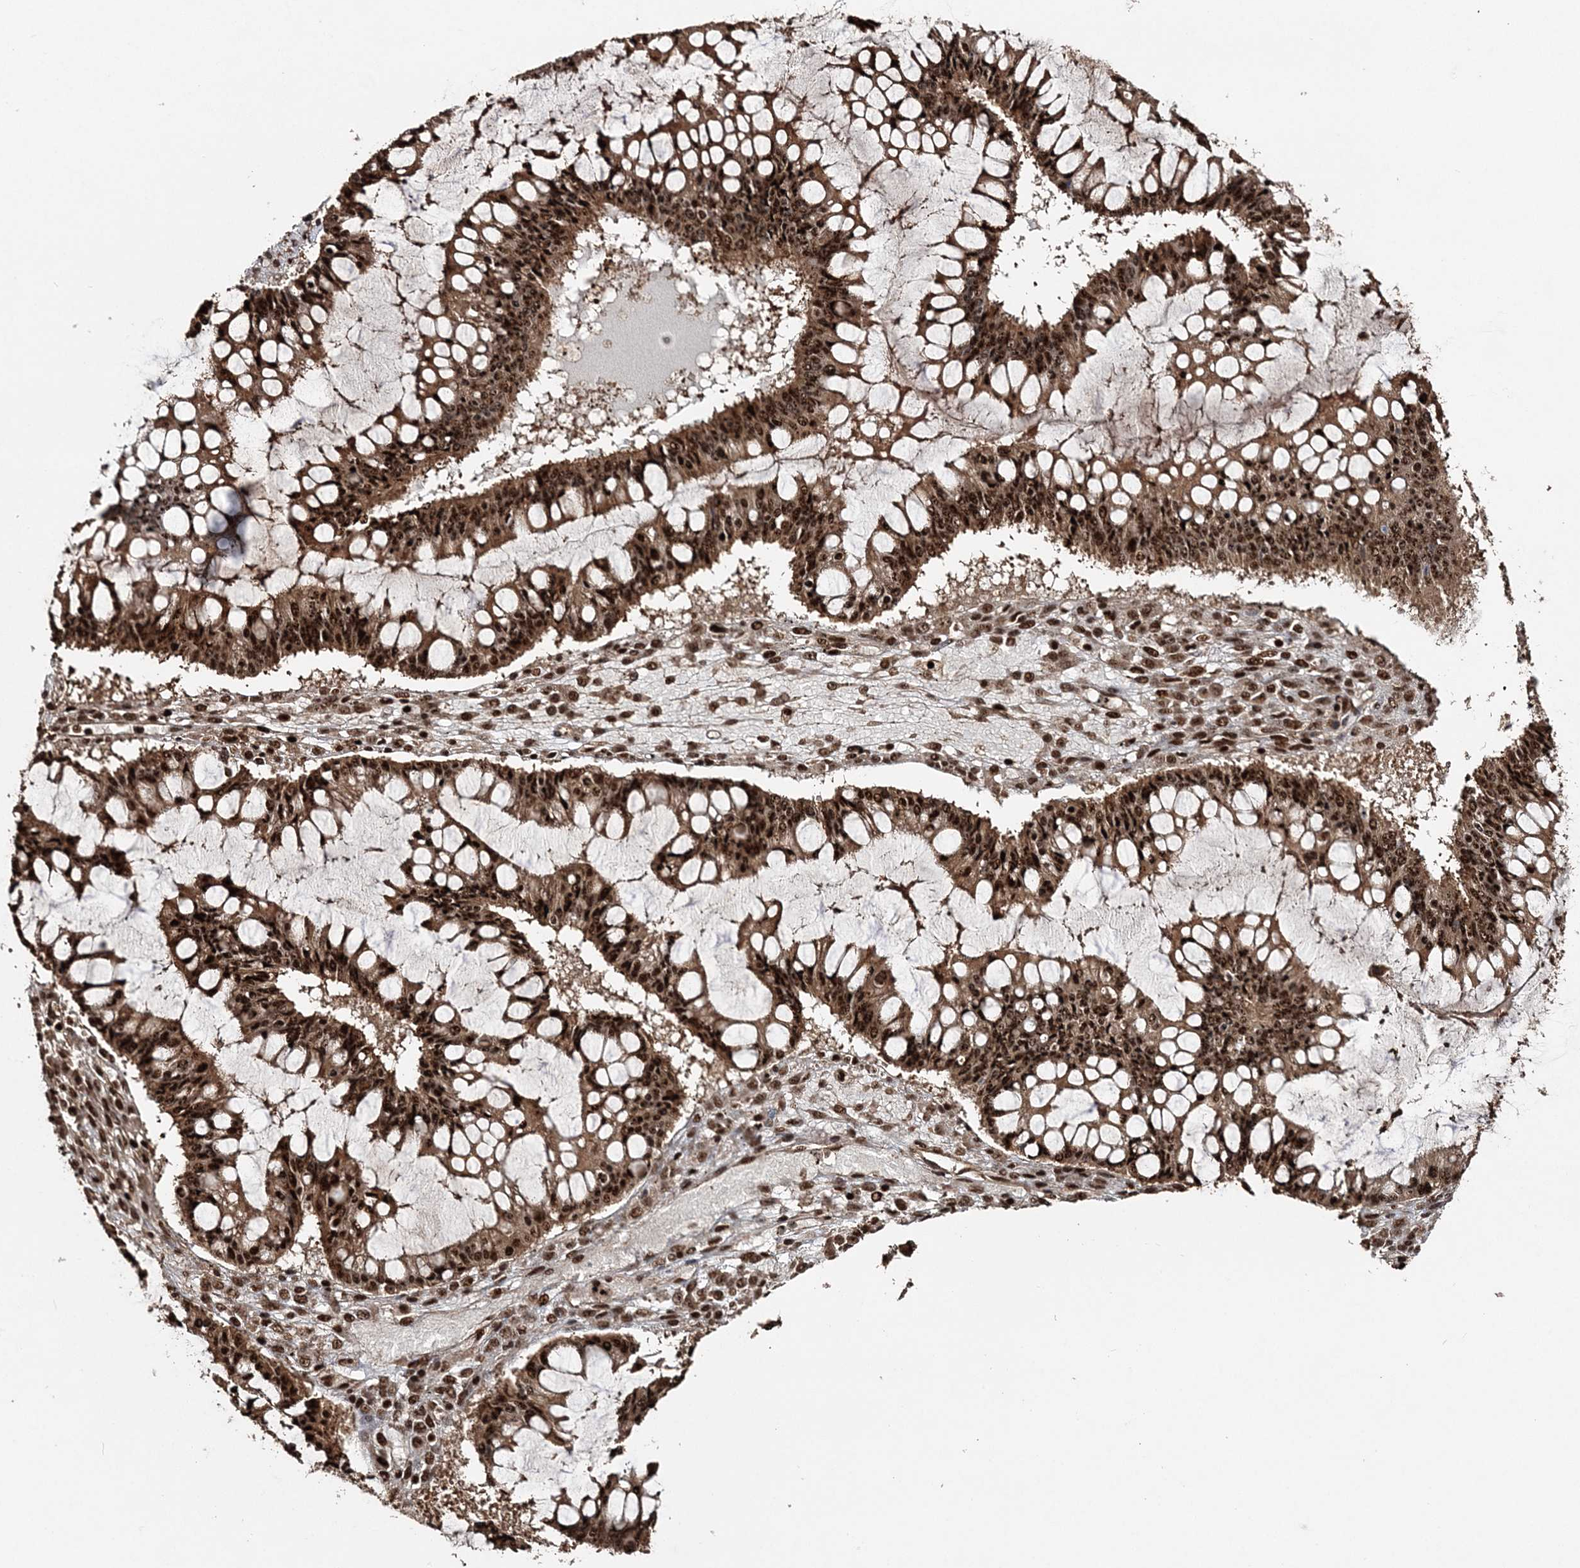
{"staining": {"intensity": "strong", "quantity": ">75%", "location": "cytoplasmic/membranous,nuclear"}, "tissue": "ovarian cancer", "cell_type": "Tumor cells", "image_type": "cancer", "snomed": [{"axis": "morphology", "description": "Cystadenocarcinoma, mucinous, NOS"}, {"axis": "topography", "description": "Ovary"}], "caption": "Ovarian cancer stained with a brown dye demonstrates strong cytoplasmic/membranous and nuclear positive positivity in about >75% of tumor cells.", "gene": "EXOSC8", "patient": {"sex": "female", "age": 73}}